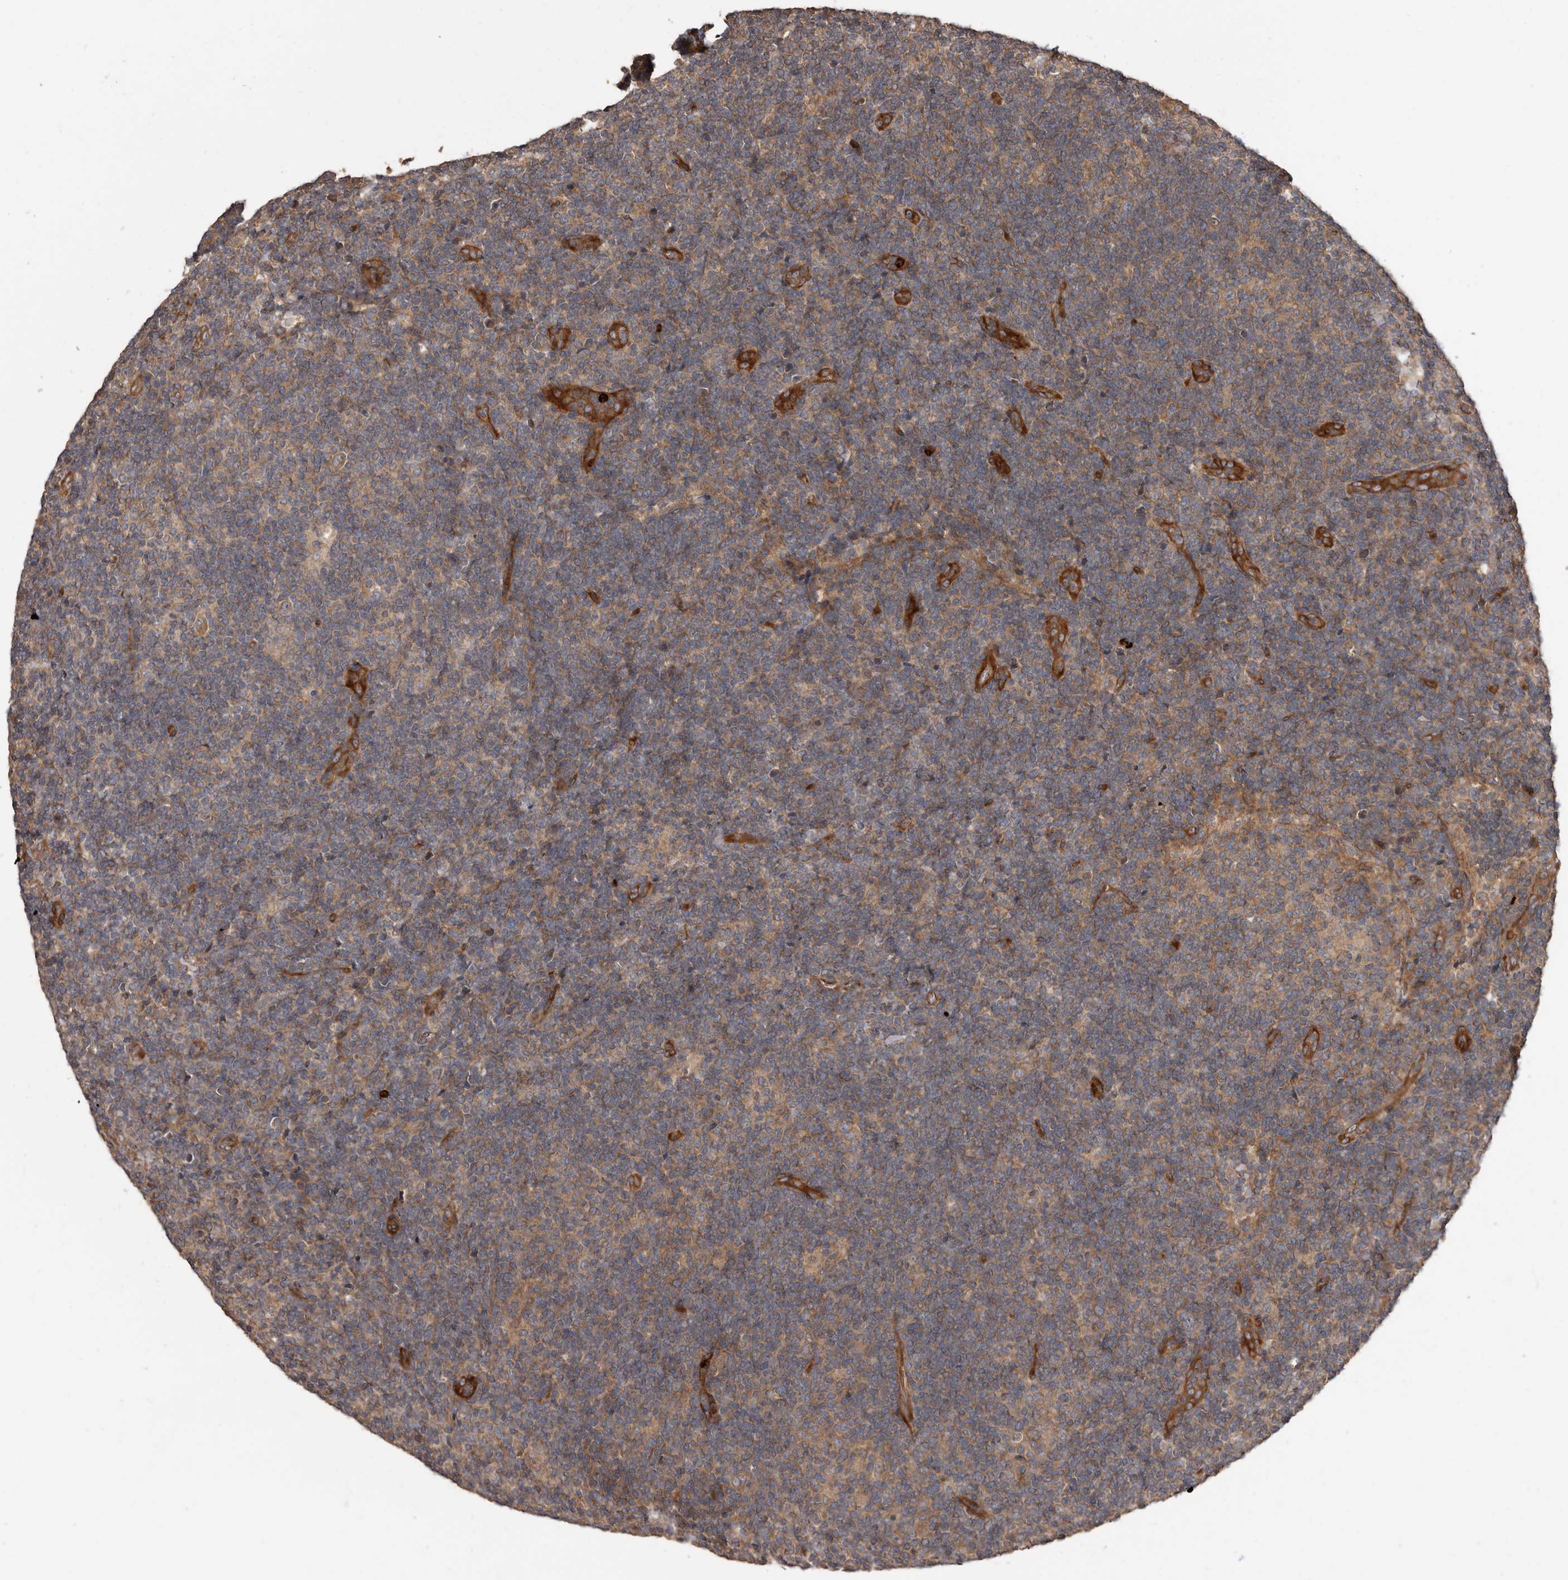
{"staining": {"intensity": "weak", "quantity": ">75%", "location": "cytoplasmic/membranous"}, "tissue": "lymphoma", "cell_type": "Tumor cells", "image_type": "cancer", "snomed": [{"axis": "morphology", "description": "Hodgkin's disease, NOS"}, {"axis": "topography", "description": "Lymph node"}], "caption": "Weak cytoplasmic/membranous staining is appreciated in about >75% of tumor cells in Hodgkin's disease.", "gene": "ARHGEF5", "patient": {"sex": "female", "age": 57}}